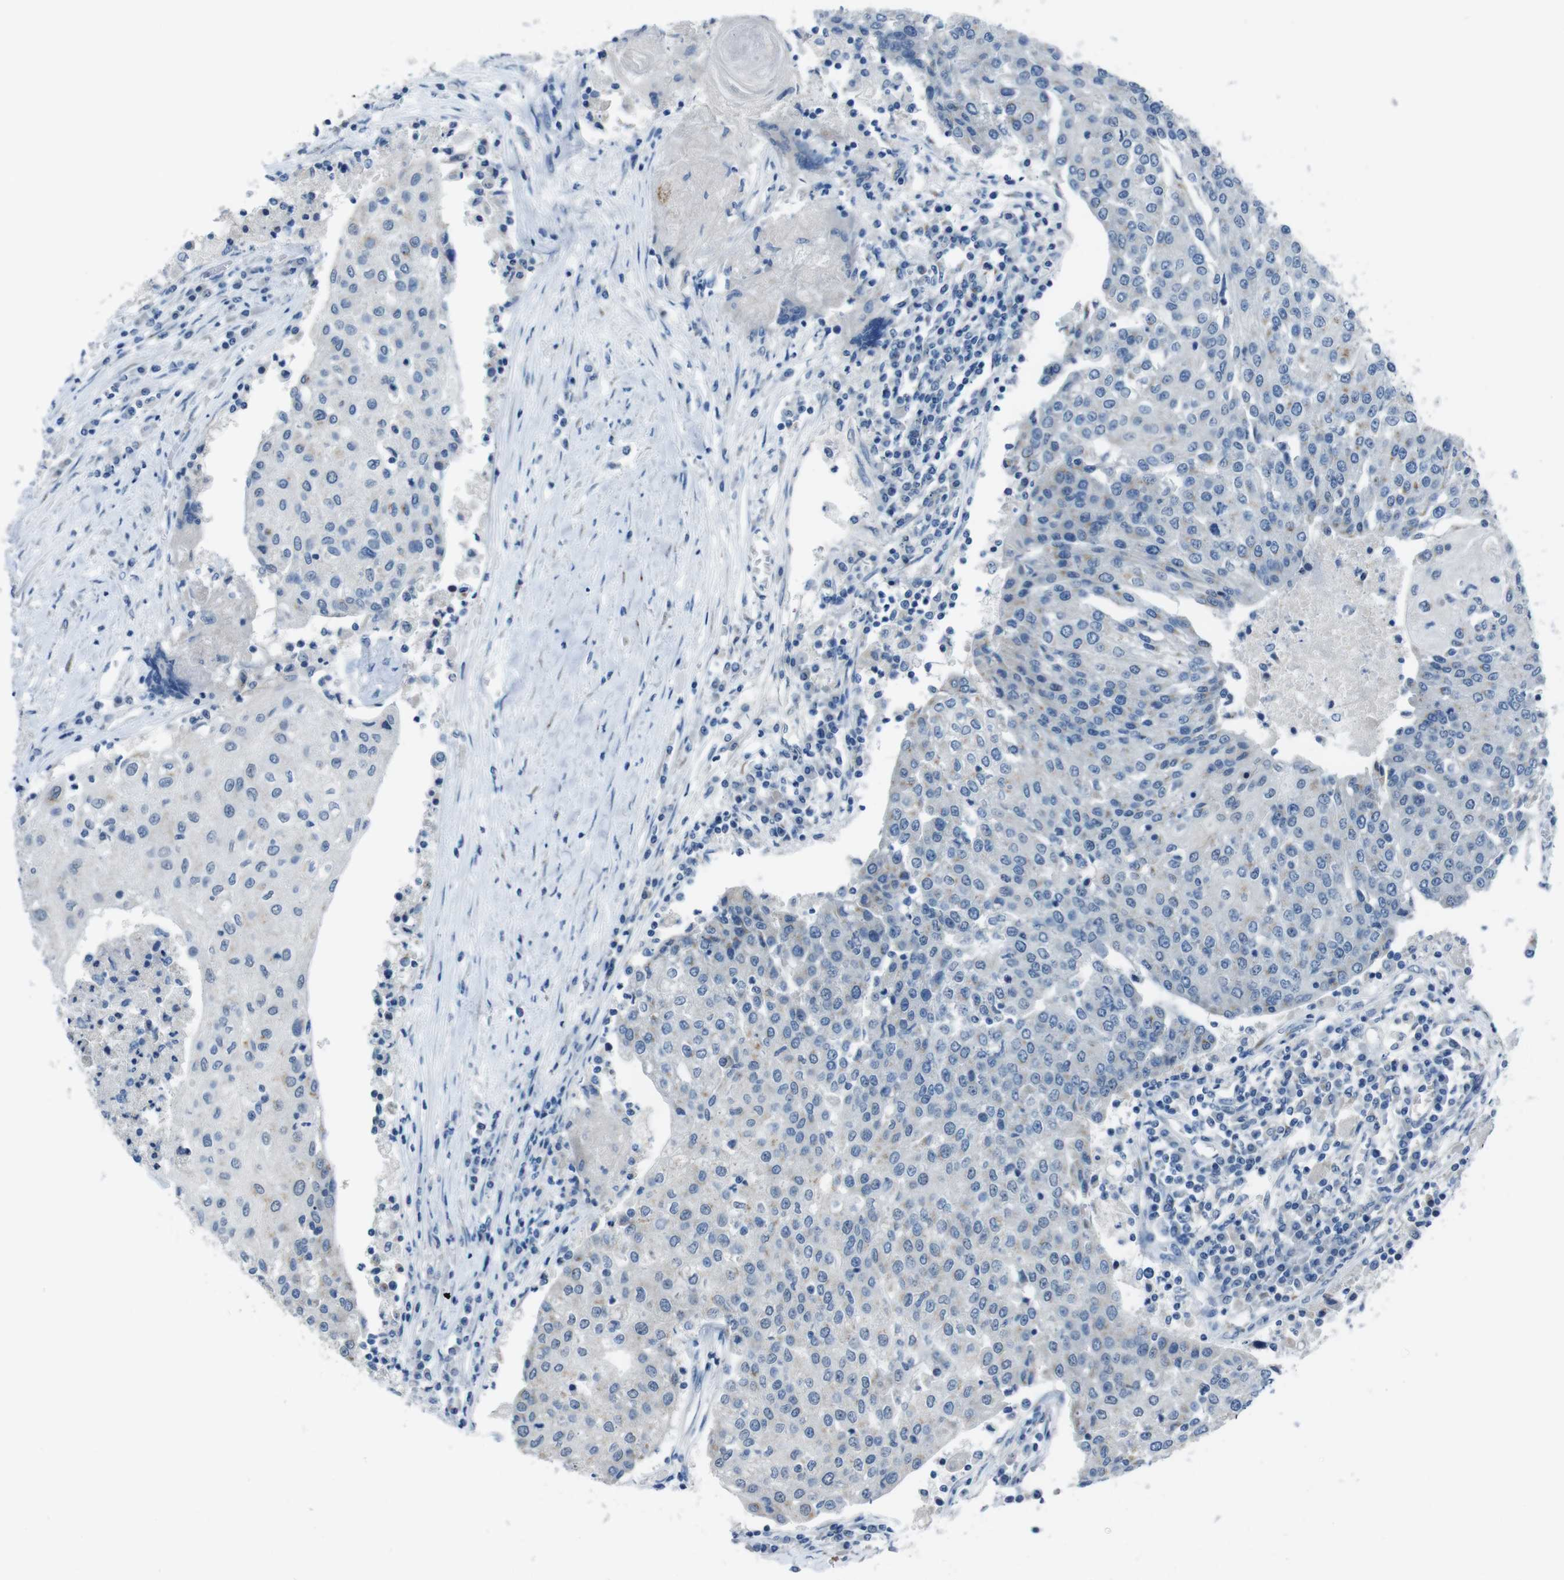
{"staining": {"intensity": "weak", "quantity": "<25%", "location": "cytoplasmic/membranous"}, "tissue": "urothelial cancer", "cell_type": "Tumor cells", "image_type": "cancer", "snomed": [{"axis": "morphology", "description": "Urothelial carcinoma, High grade"}, {"axis": "topography", "description": "Urinary bladder"}], "caption": "Immunohistochemistry of urothelial carcinoma (high-grade) shows no positivity in tumor cells.", "gene": "CDHR2", "patient": {"sex": "female", "age": 85}}